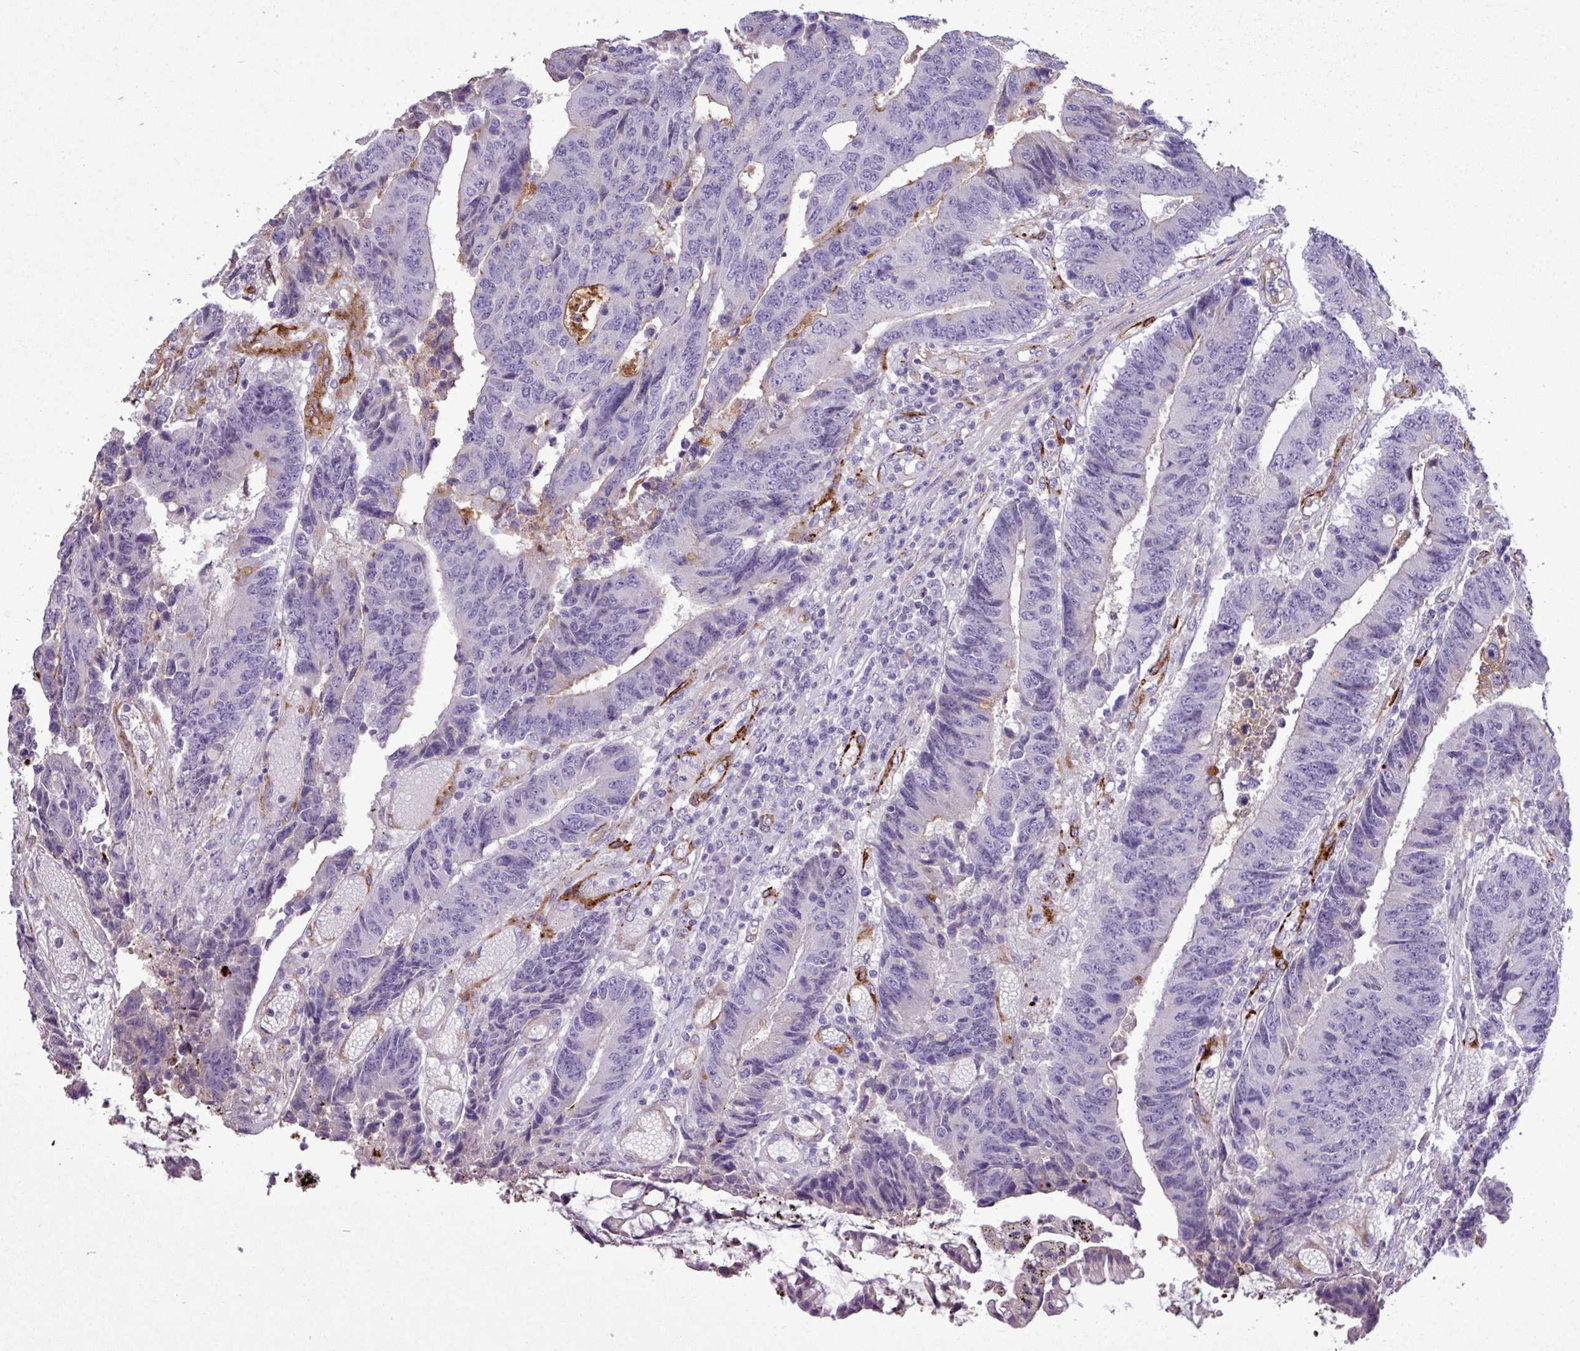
{"staining": {"intensity": "negative", "quantity": "none", "location": "none"}, "tissue": "colorectal cancer", "cell_type": "Tumor cells", "image_type": "cancer", "snomed": [{"axis": "morphology", "description": "Adenocarcinoma, NOS"}, {"axis": "topography", "description": "Rectum"}], "caption": "Colorectal adenocarcinoma was stained to show a protein in brown. There is no significant expression in tumor cells.", "gene": "CD248", "patient": {"sex": "male", "age": 84}}